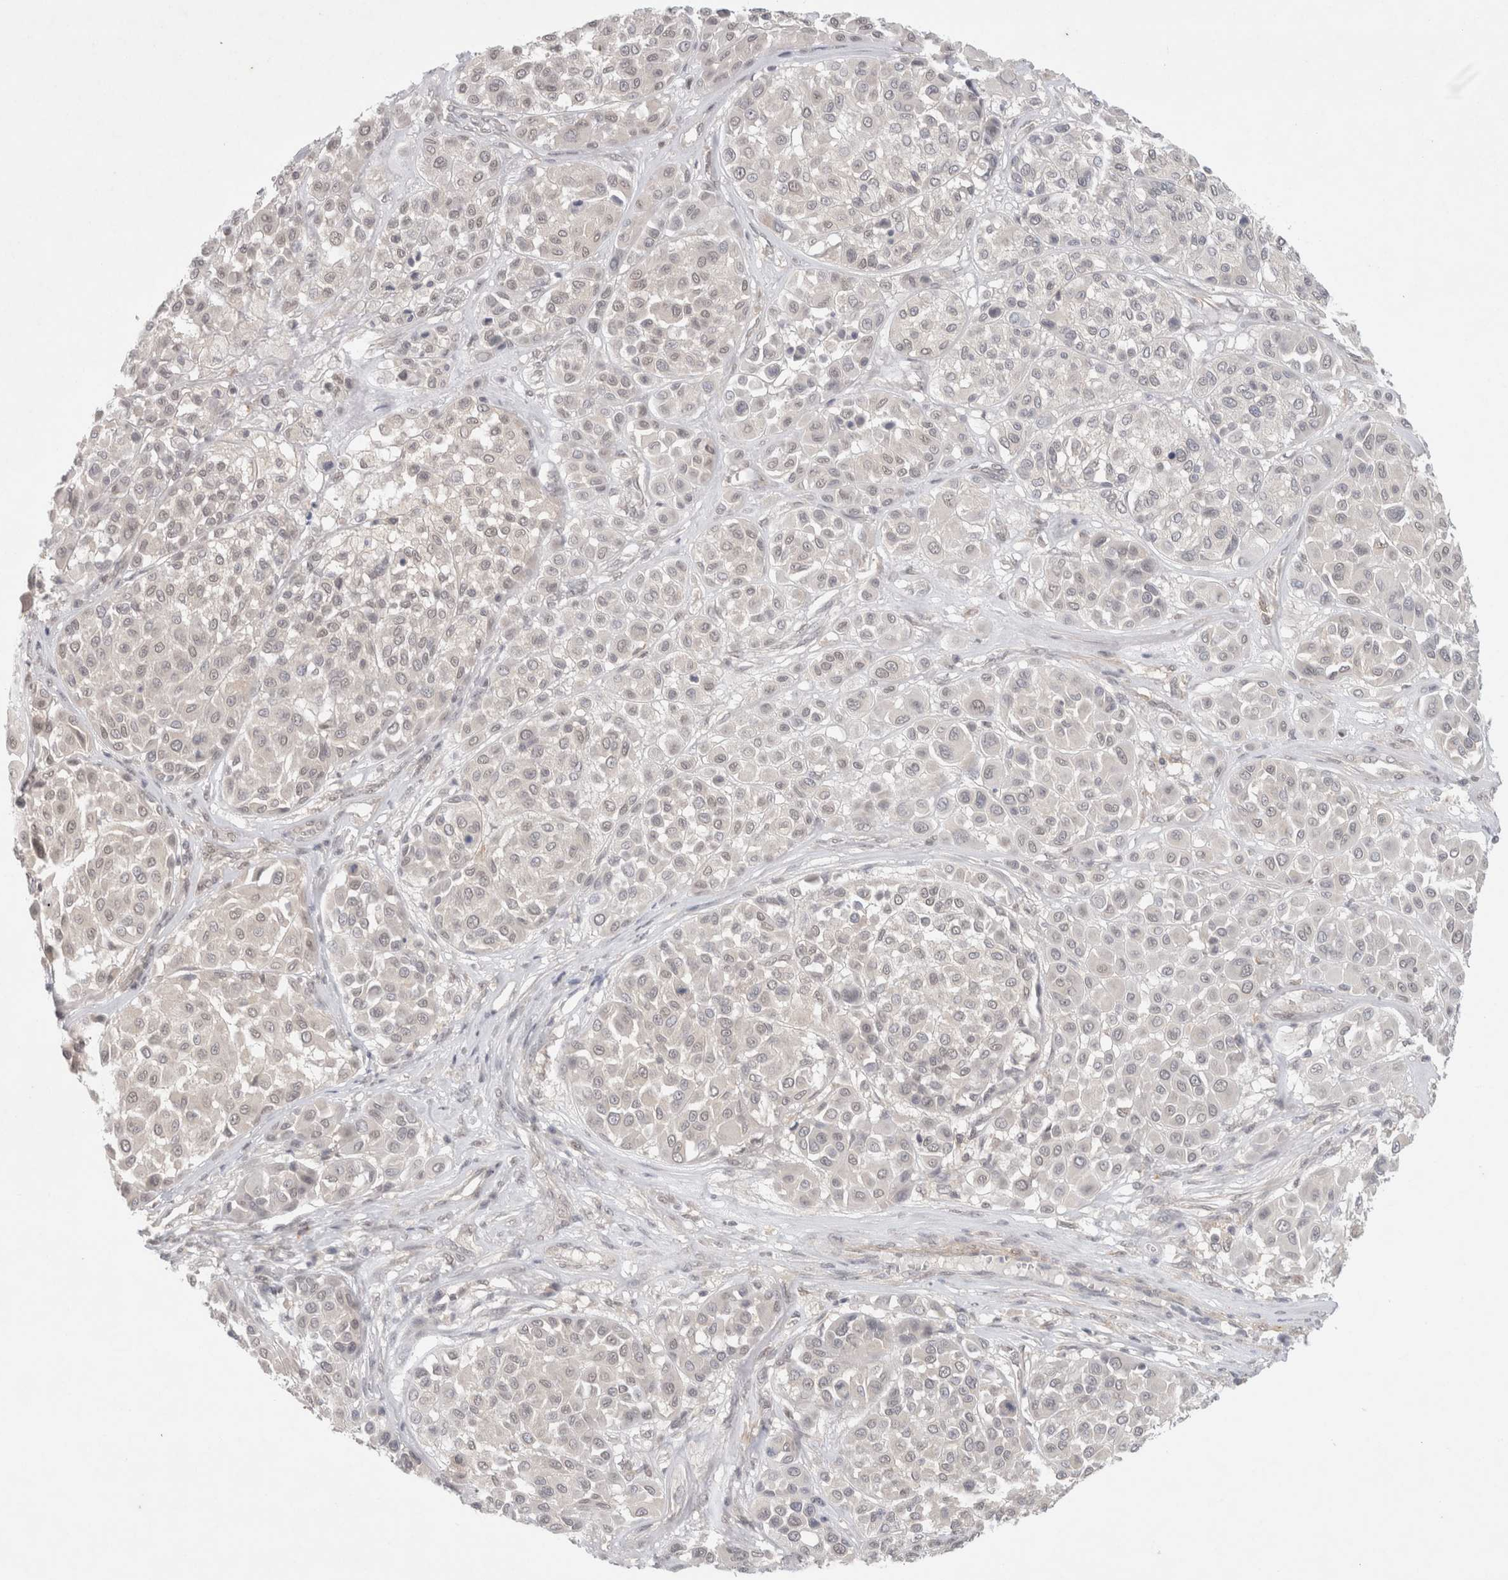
{"staining": {"intensity": "negative", "quantity": "none", "location": "none"}, "tissue": "melanoma", "cell_type": "Tumor cells", "image_type": "cancer", "snomed": [{"axis": "morphology", "description": "Malignant melanoma, Metastatic site"}, {"axis": "topography", "description": "Soft tissue"}], "caption": "Melanoma stained for a protein using immunohistochemistry reveals no positivity tumor cells.", "gene": "FBXO42", "patient": {"sex": "male", "age": 41}}